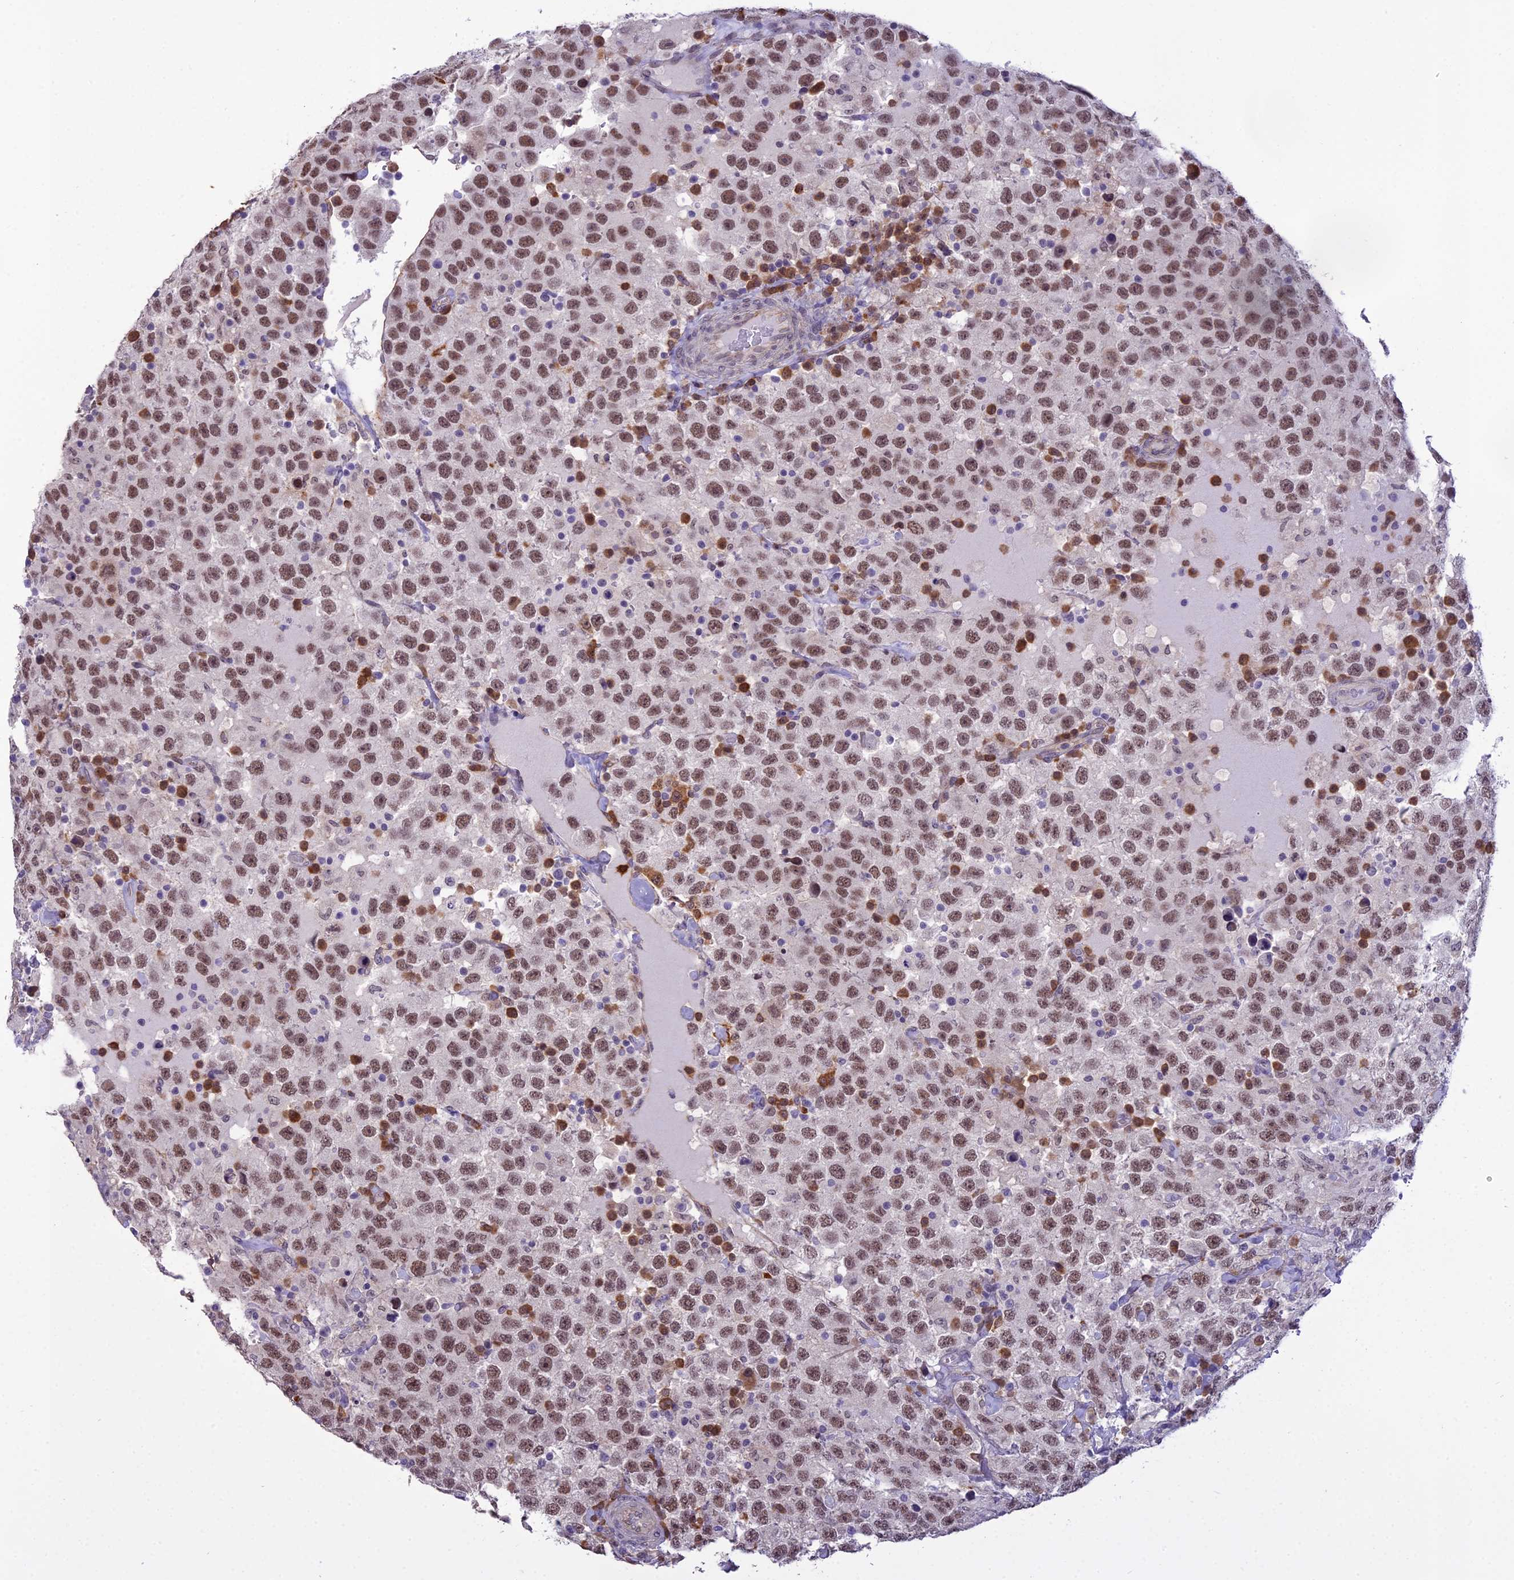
{"staining": {"intensity": "moderate", "quantity": ">75%", "location": "nuclear"}, "tissue": "testis cancer", "cell_type": "Tumor cells", "image_type": "cancer", "snomed": [{"axis": "morphology", "description": "Seminoma, NOS"}, {"axis": "topography", "description": "Testis"}], "caption": "This is a histology image of immunohistochemistry (IHC) staining of testis cancer, which shows moderate expression in the nuclear of tumor cells.", "gene": "BLNK", "patient": {"sex": "male", "age": 41}}